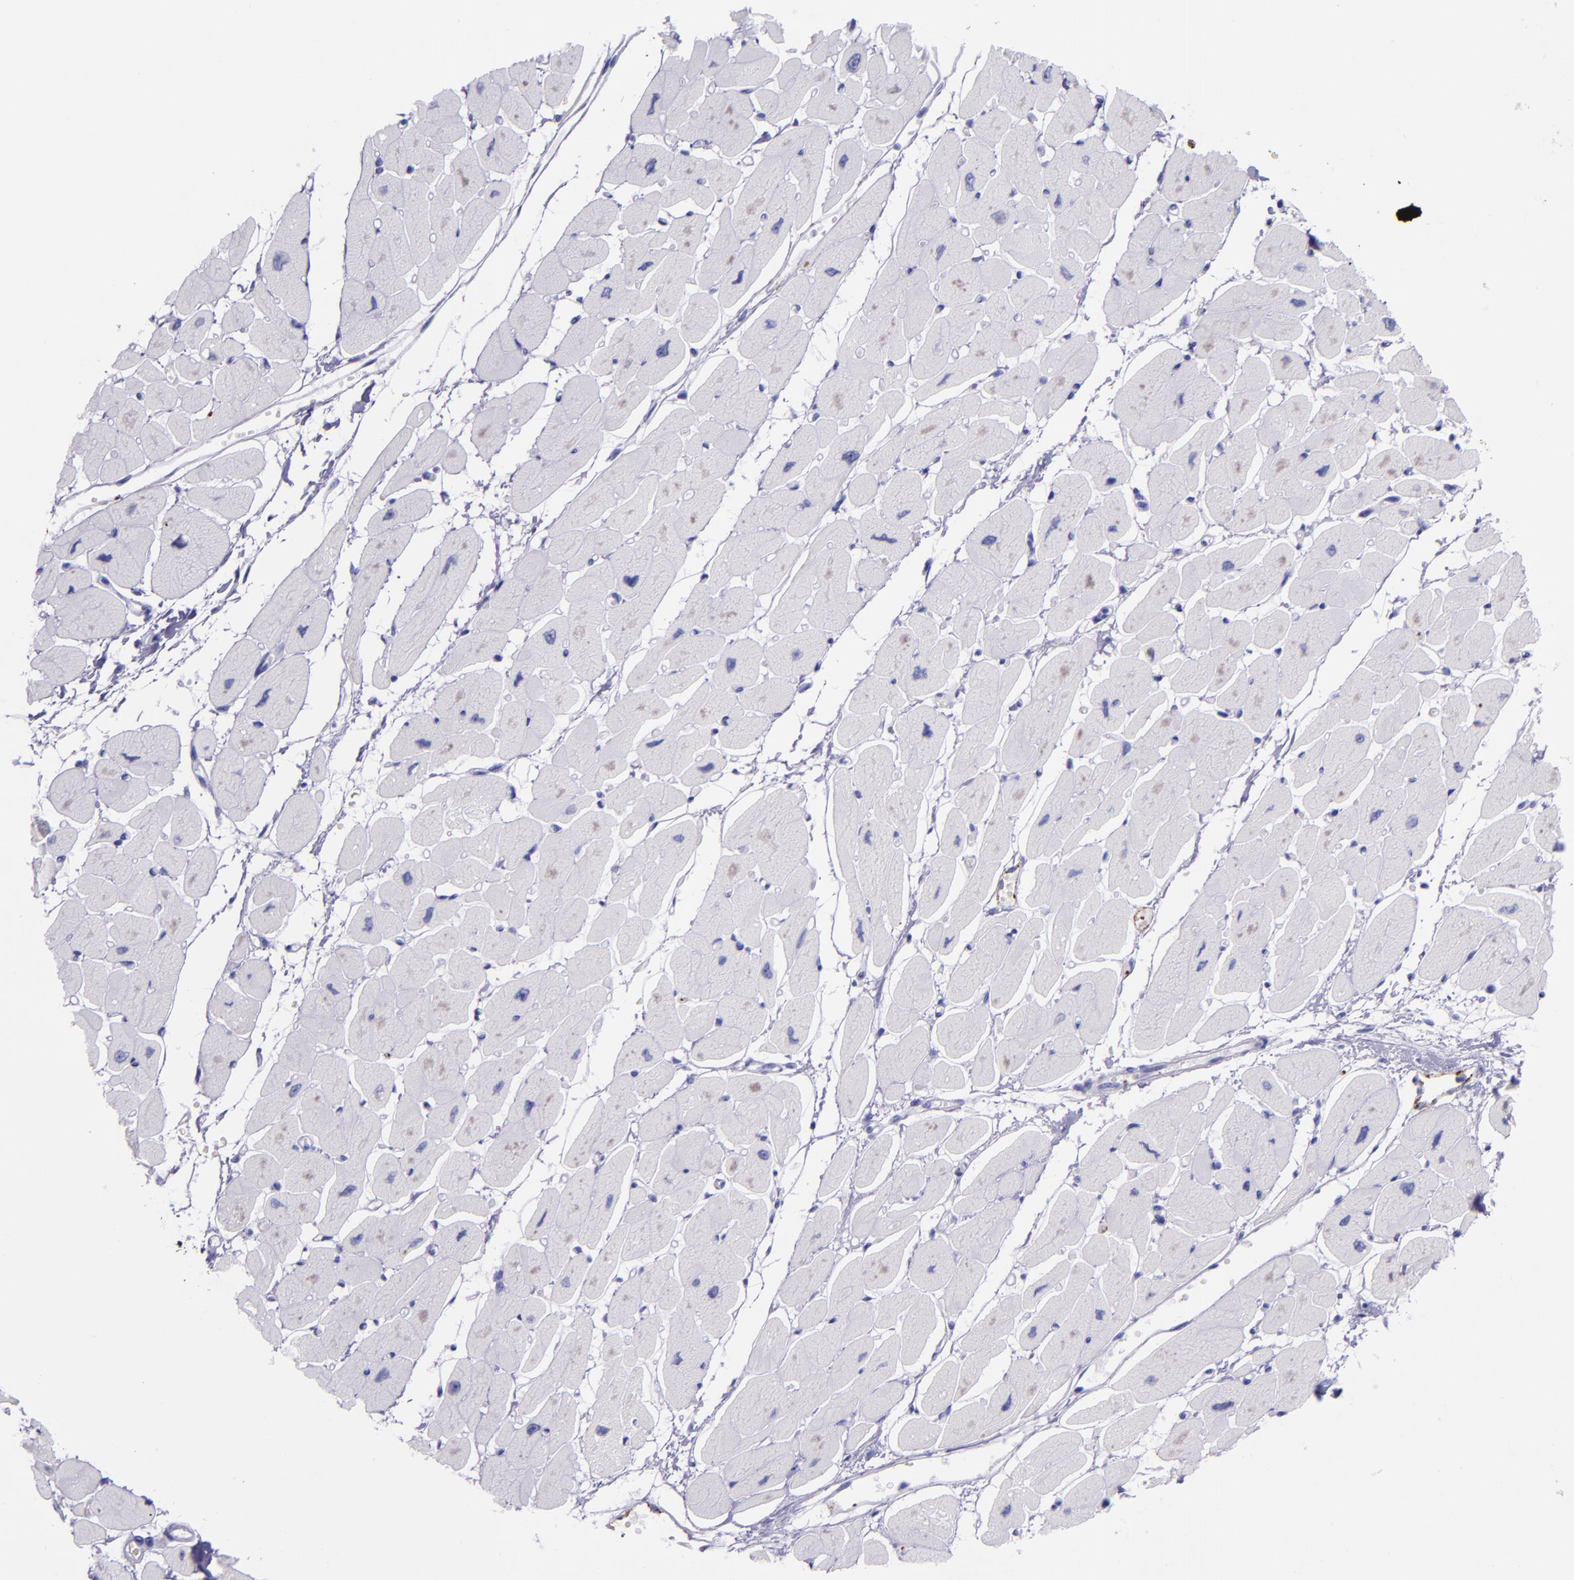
{"staining": {"intensity": "negative", "quantity": "none", "location": "none"}, "tissue": "heart muscle", "cell_type": "Cardiomyocytes", "image_type": "normal", "snomed": [{"axis": "morphology", "description": "Normal tissue, NOS"}, {"axis": "topography", "description": "Heart"}], "caption": "This is a micrograph of immunohistochemistry staining of unremarkable heart muscle, which shows no staining in cardiomyocytes. Nuclei are stained in blue.", "gene": "SELE", "patient": {"sex": "female", "age": 54}}